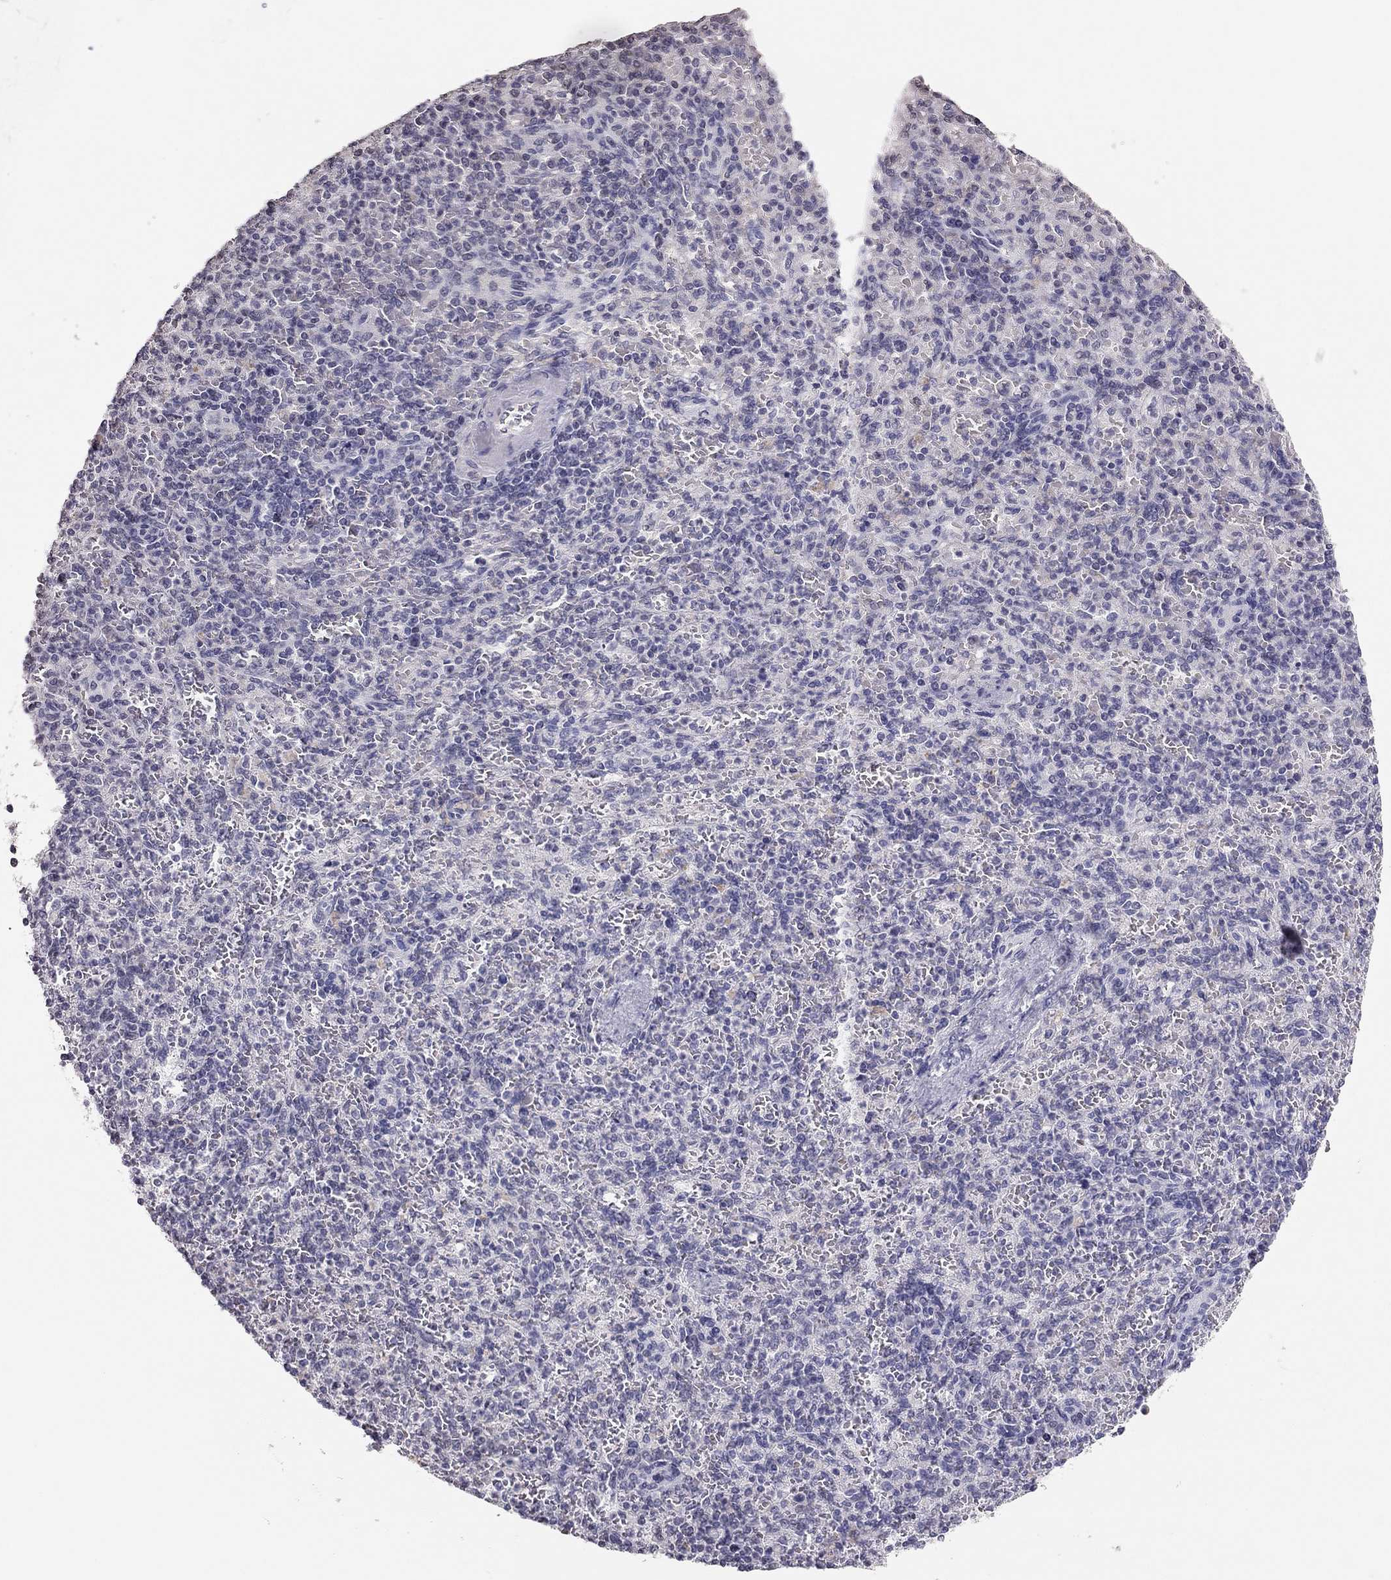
{"staining": {"intensity": "negative", "quantity": "none", "location": "none"}, "tissue": "spleen", "cell_type": "Cells in red pulp", "image_type": "normal", "snomed": [{"axis": "morphology", "description": "Normal tissue, NOS"}, {"axis": "topography", "description": "Spleen"}], "caption": "DAB immunohistochemical staining of normal human spleen exhibits no significant positivity in cells in red pulp.", "gene": "TSHB", "patient": {"sex": "female", "age": 74}}